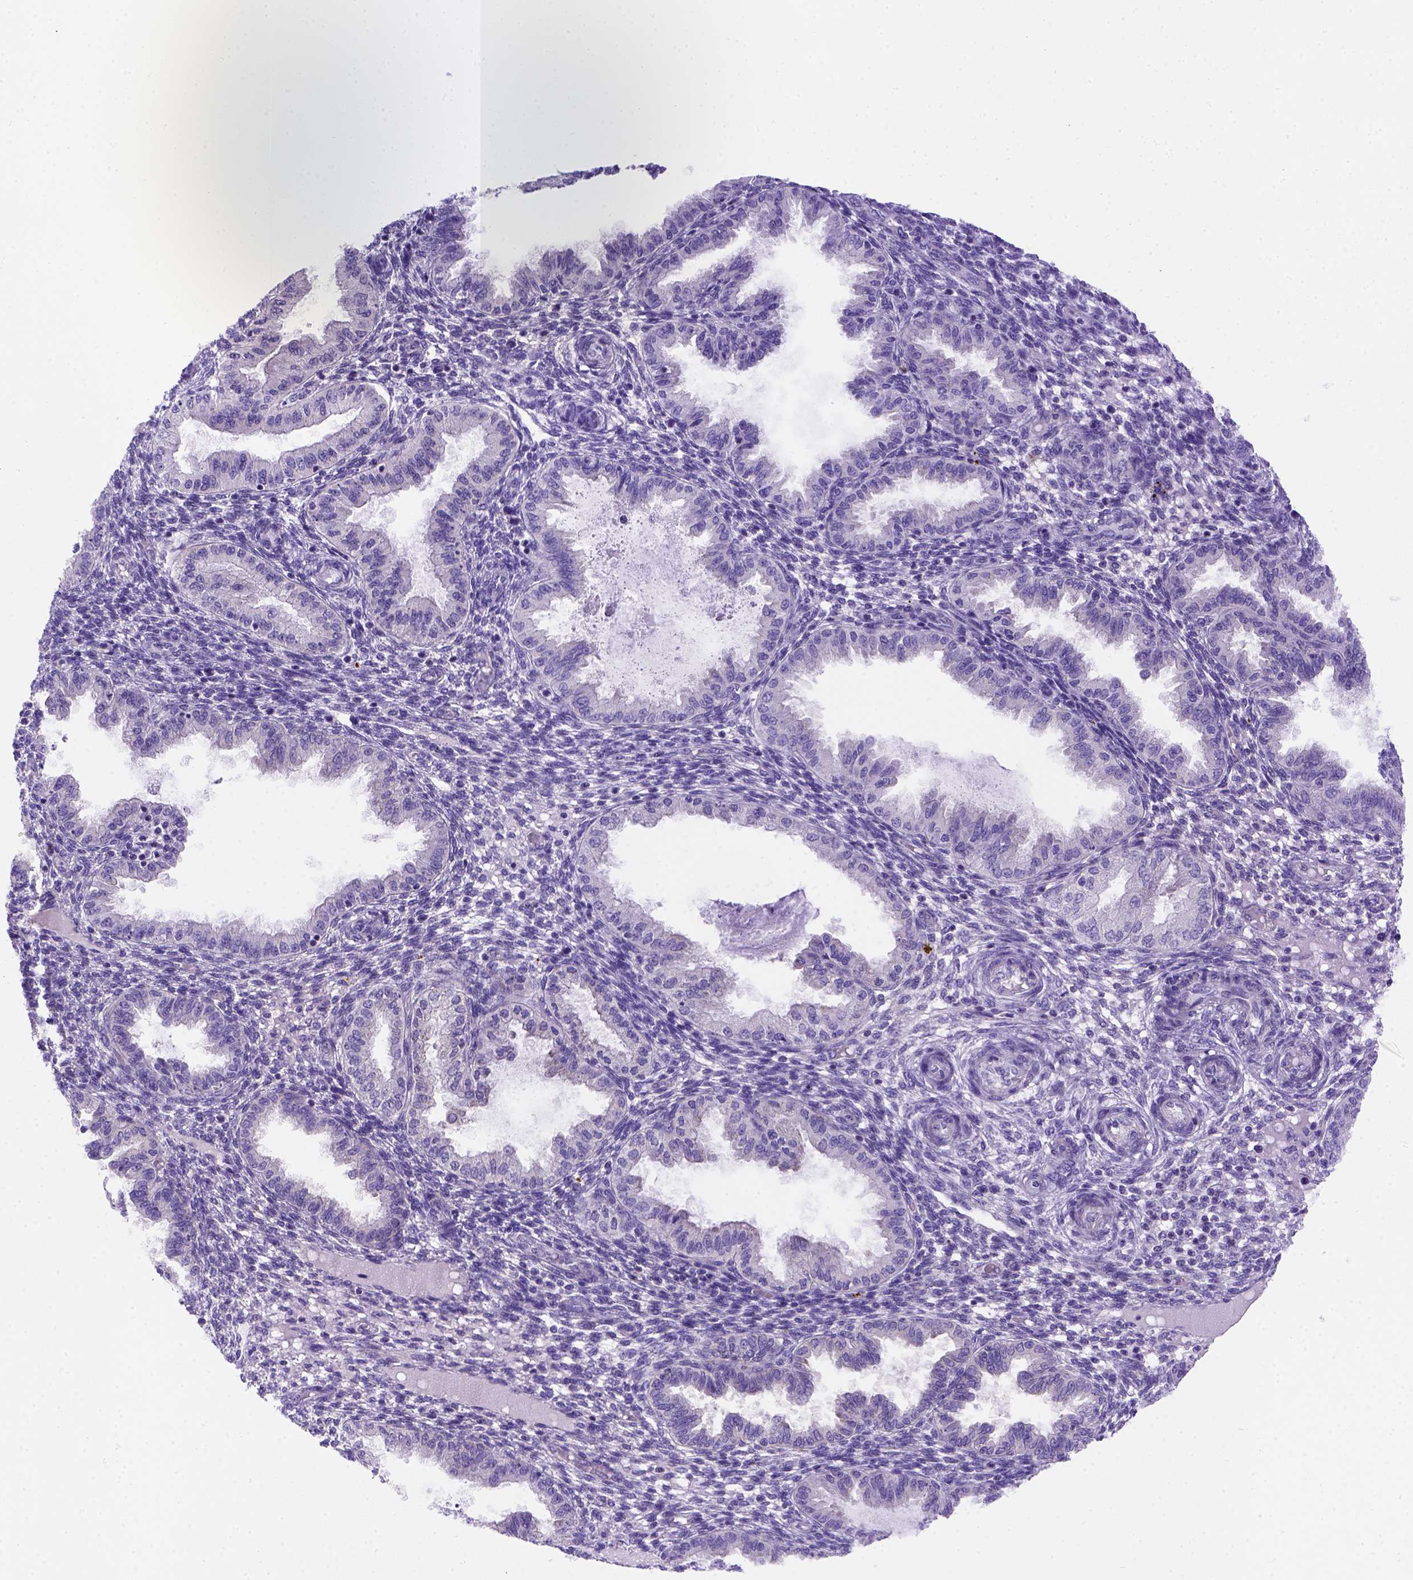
{"staining": {"intensity": "negative", "quantity": "none", "location": "none"}, "tissue": "endometrium", "cell_type": "Cells in endometrial stroma", "image_type": "normal", "snomed": [{"axis": "morphology", "description": "Normal tissue, NOS"}, {"axis": "topography", "description": "Endometrium"}], "caption": "A high-resolution image shows immunohistochemistry (IHC) staining of unremarkable endometrium, which reveals no significant positivity in cells in endometrial stroma.", "gene": "FOXI1", "patient": {"sex": "female", "age": 33}}